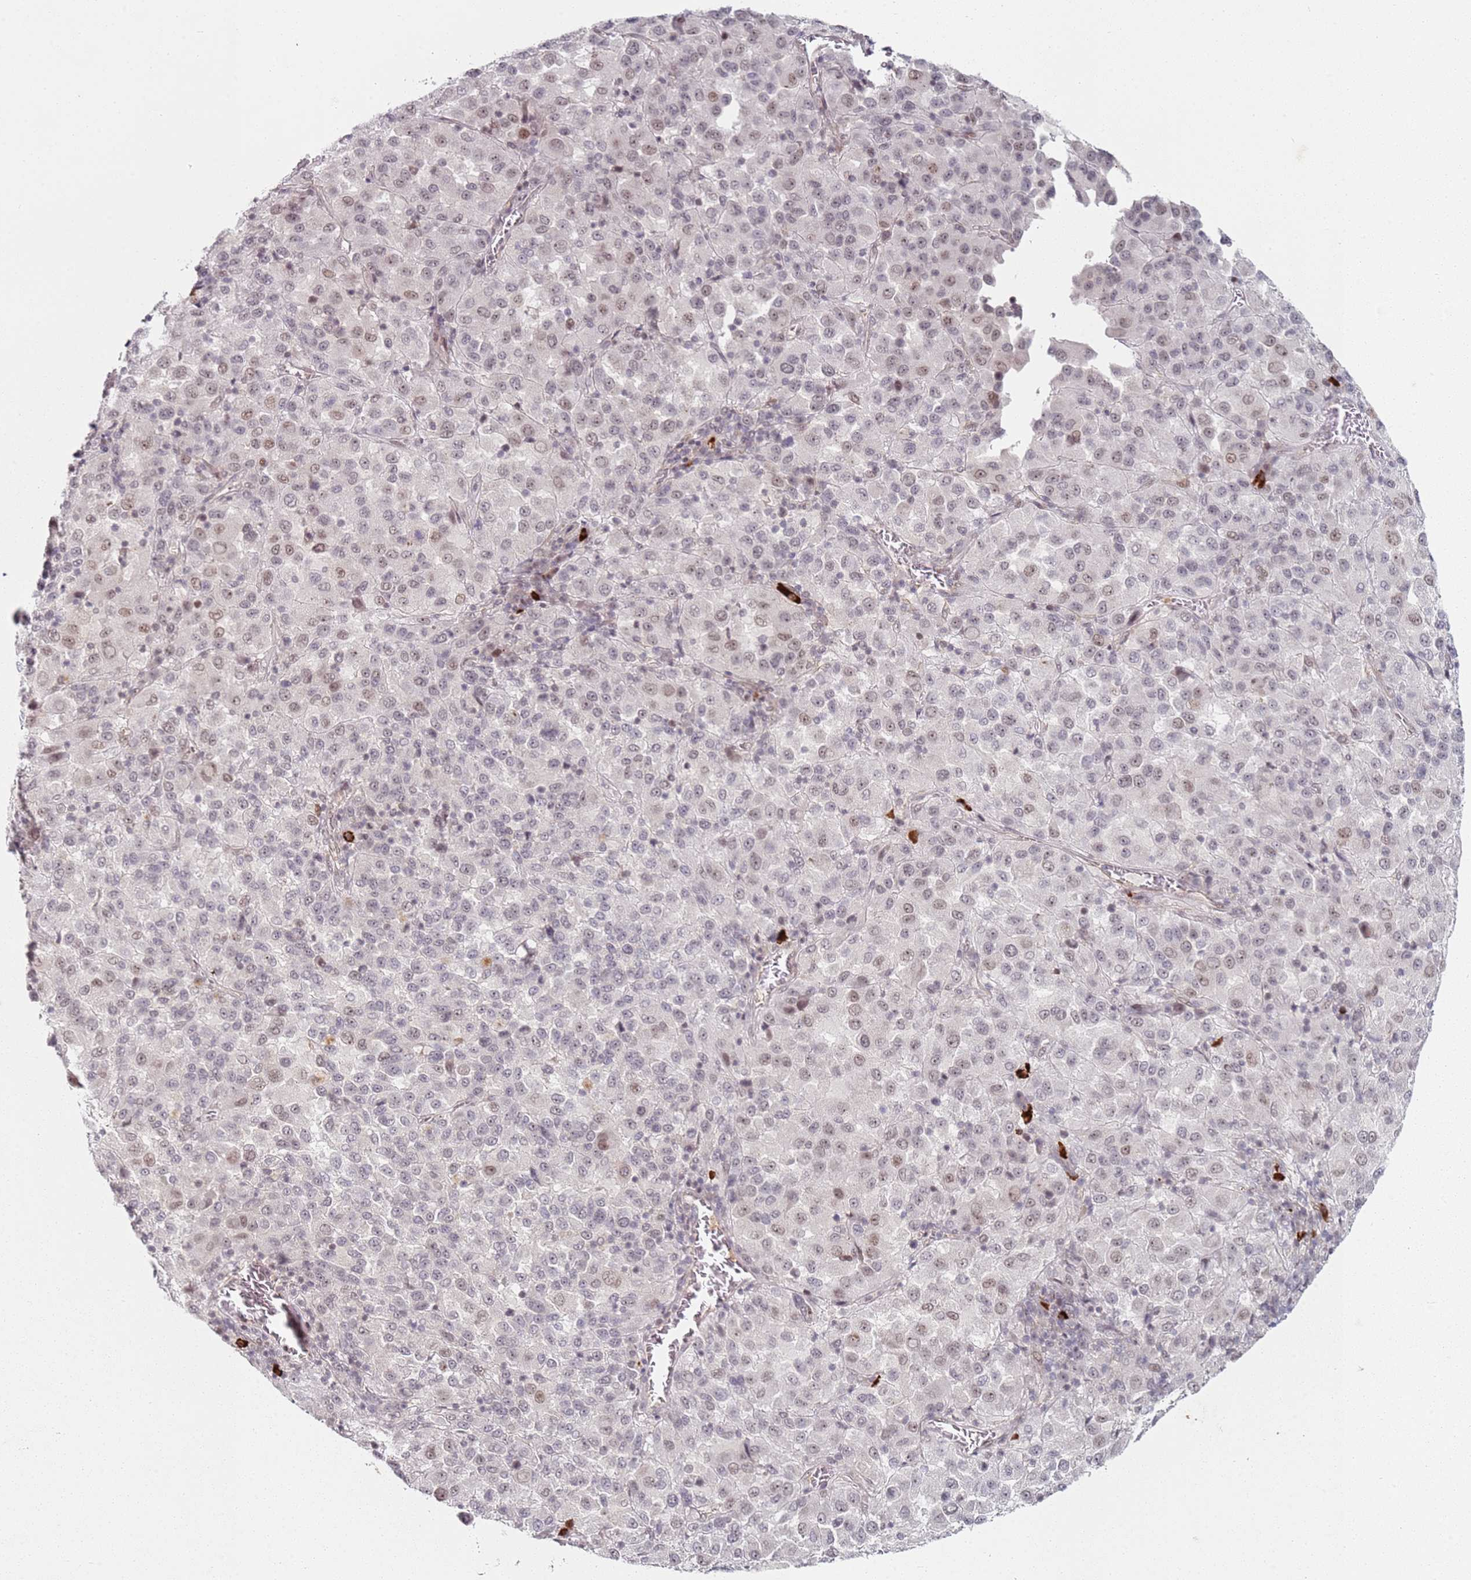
{"staining": {"intensity": "weak", "quantity": "25%-75%", "location": "nuclear"}, "tissue": "melanoma", "cell_type": "Tumor cells", "image_type": "cancer", "snomed": [{"axis": "morphology", "description": "Malignant melanoma, Metastatic site"}, {"axis": "topography", "description": "Lung"}], "caption": "Weak nuclear positivity for a protein is identified in approximately 25%-75% of tumor cells of melanoma using IHC.", "gene": "ATF6B", "patient": {"sex": "male", "age": 64}}